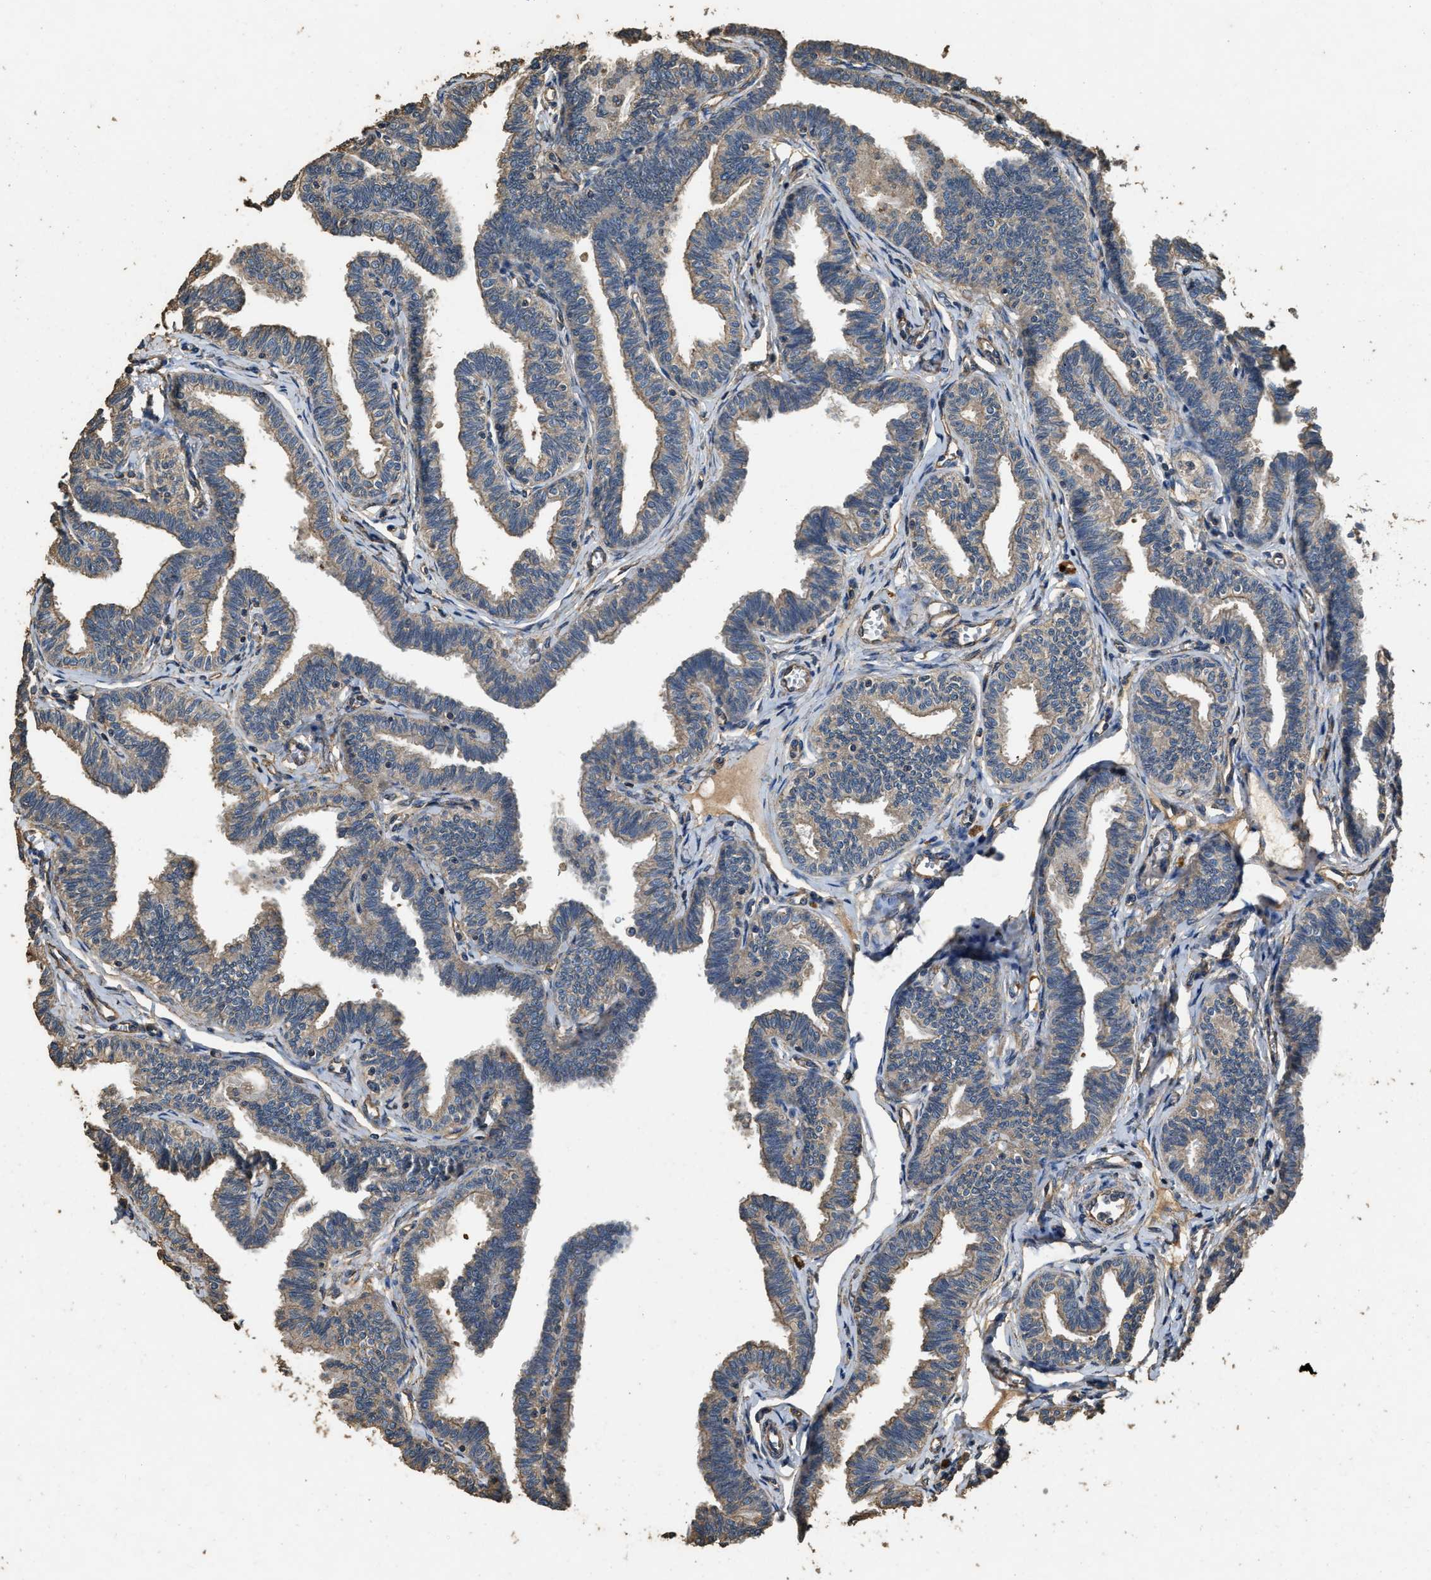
{"staining": {"intensity": "weak", "quantity": "25%-75%", "location": "cytoplasmic/membranous"}, "tissue": "fallopian tube", "cell_type": "Glandular cells", "image_type": "normal", "snomed": [{"axis": "morphology", "description": "Normal tissue, NOS"}, {"axis": "topography", "description": "Fallopian tube"}, {"axis": "topography", "description": "Ovary"}], "caption": "Fallopian tube stained with DAB (3,3'-diaminobenzidine) IHC exhibits low levels of weak cytoplasmic/membranous positivity in about 25%-75% of glandular cells. (Stains: DAB (3,3'-diaminobenzidine) in brown, nuclei in blue, Microscopy: brightfield microscopy at high magnification).", "gene": "MIB1", "patient": {"sex": "female", "age": 23}}